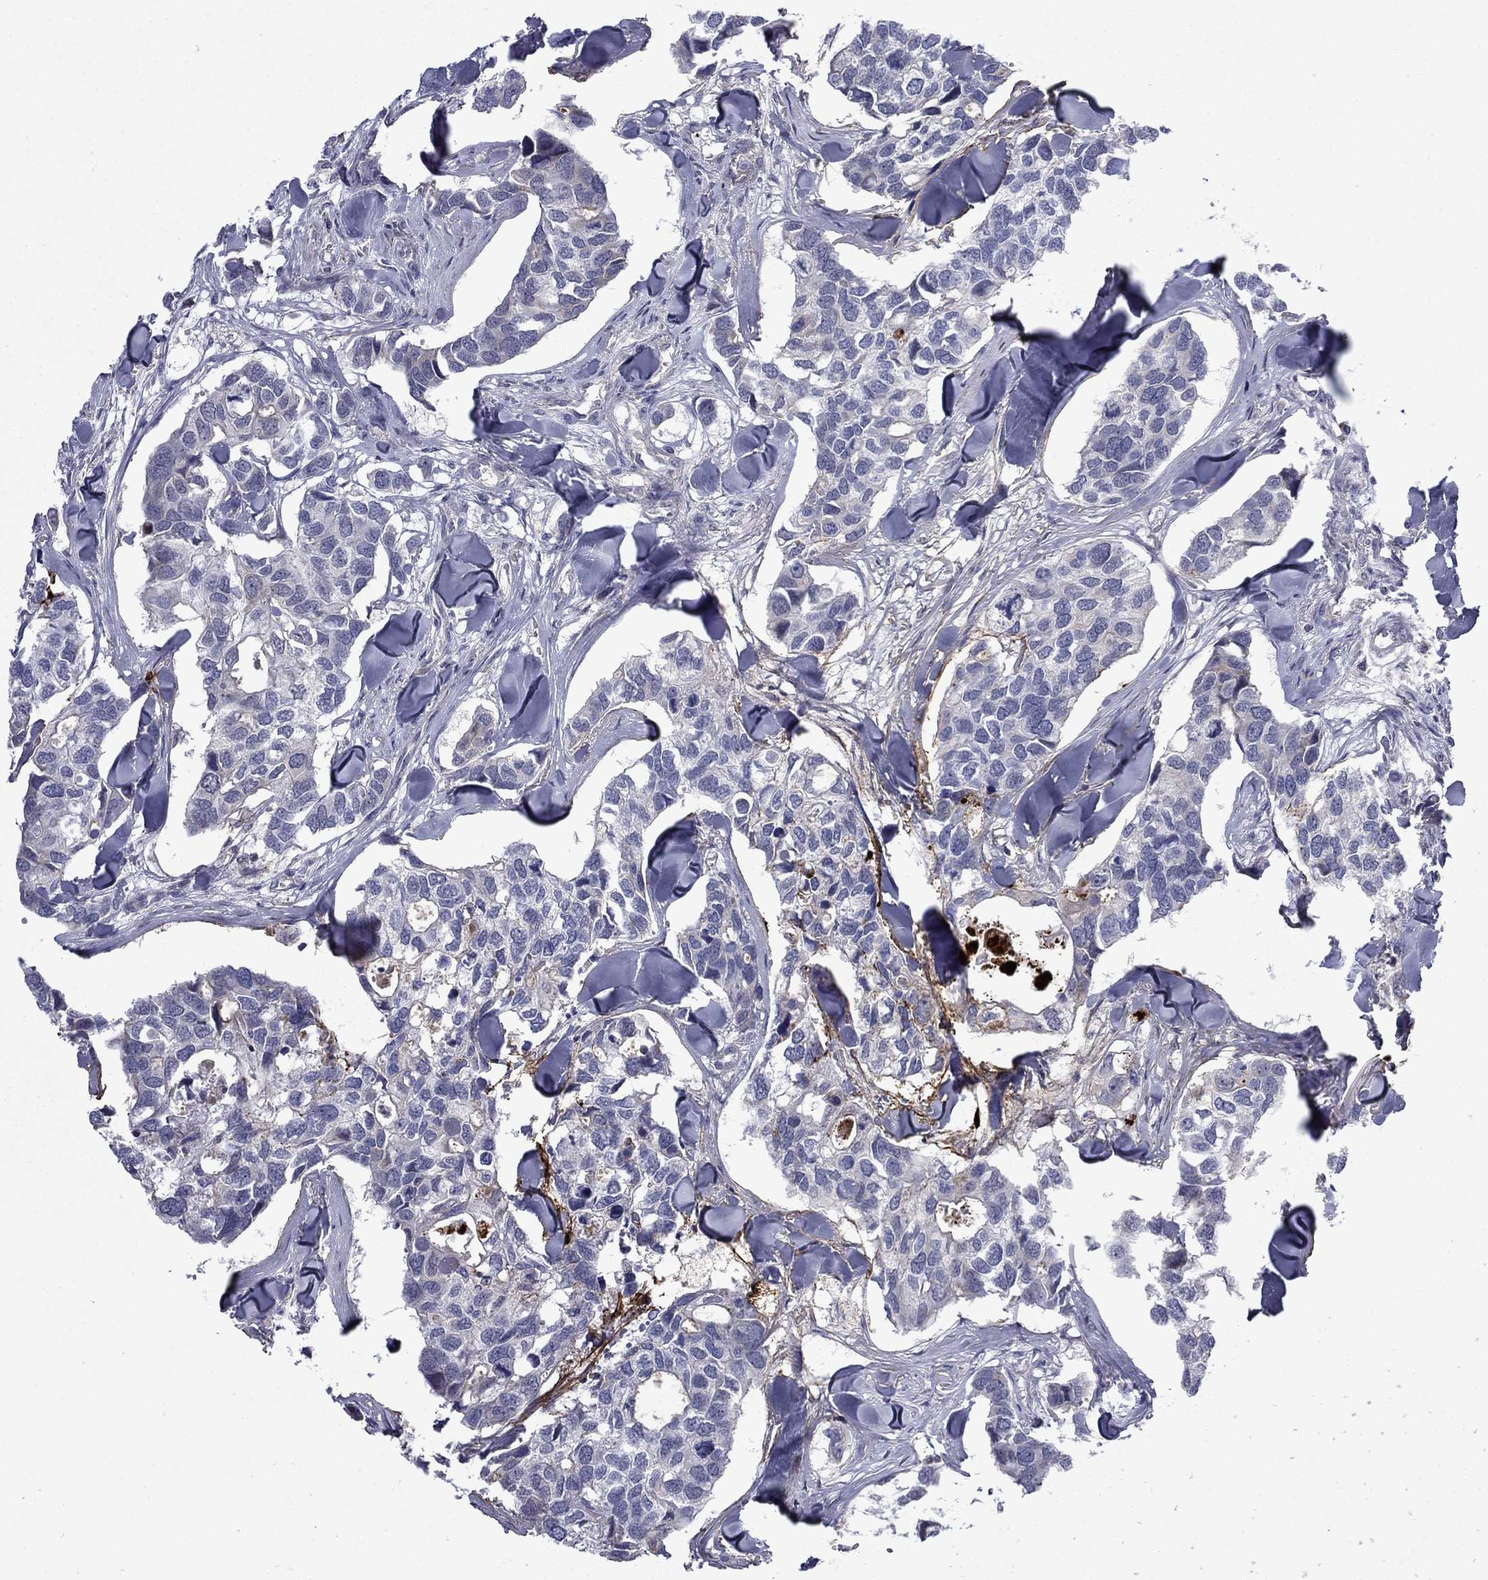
{"staining": {"intensity": "negative", "quantity": "none", "location": "none"}, "tissue": "breast cancer", "cell_type": "Tumor cells", "image_type": "cancer", "snomed": [{"axis": "morphology", "description": "Duct carcinoma"}, {"axis": "topography", "description": "Breast"}], "caption": "Breast infiltrating ductal carcinoma was stained to show a protein in brown. There is no significant expression in tumor cells.", "gene": "DOP1B", "patient": {"sex": "female", "age": 83}}